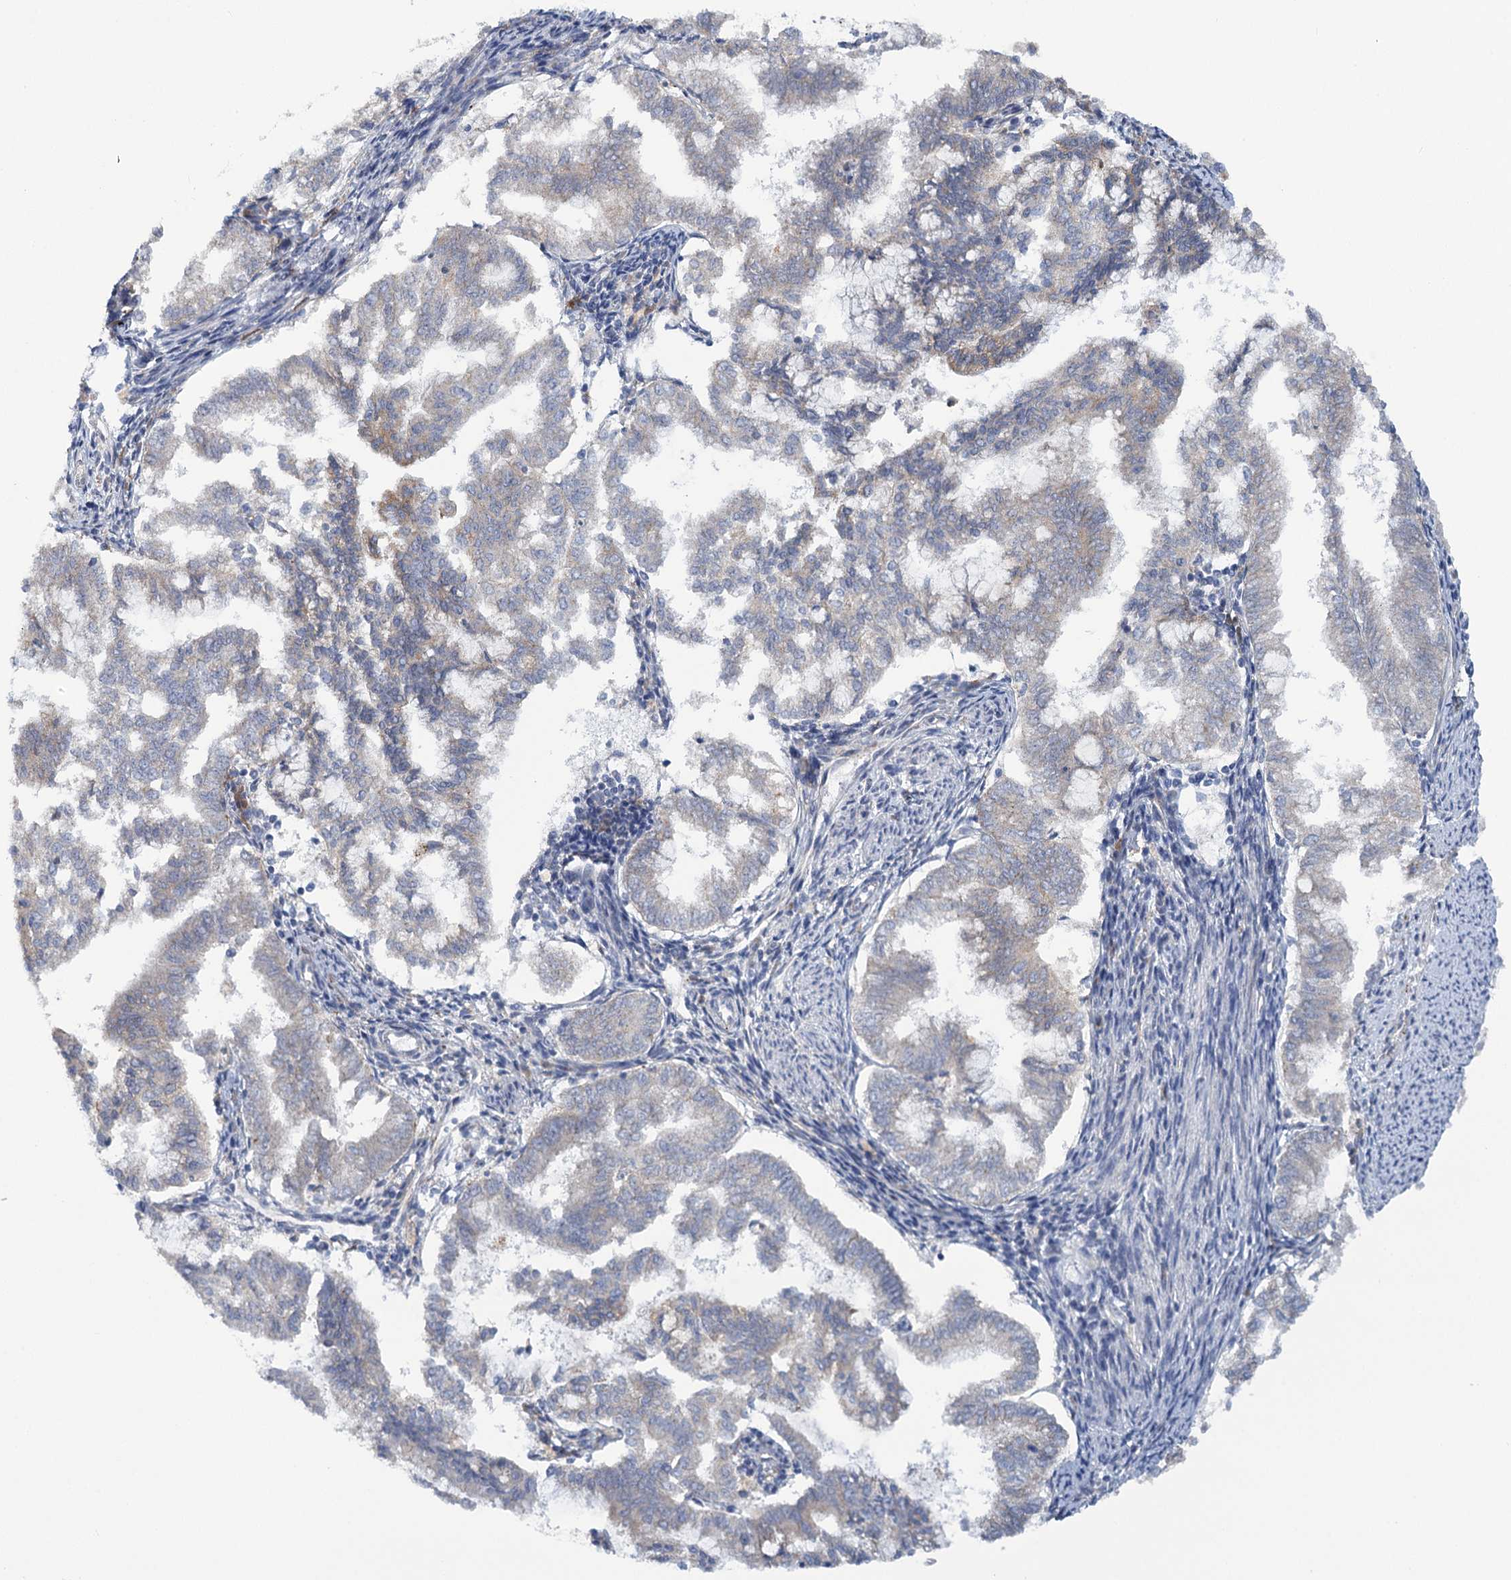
{"staining": {"intensity": "weak", "quantity": "<25%", "location": "cytoplasmic/membranous"}, "tissue": "endometrial cancer", "cell_type": "Tumor cells", "image_type": "cancer", "snomed": [{"axis": "morphology", "description": "Adenocarcinoma, NOS"}, {"axis": "topography", "description": "Endometrium"}], "caption": "Immunohistochemical staining of human endometrial cancer displays no significant expression in tumor cells. (Stains: DAB immunohistochemistry (IHC) with hematoxylin counter stain, Microscopy: brightfield microscopy at high magnification).", "gene": "MBLAC2", "patient": {"sex": "female", "age": 79}}